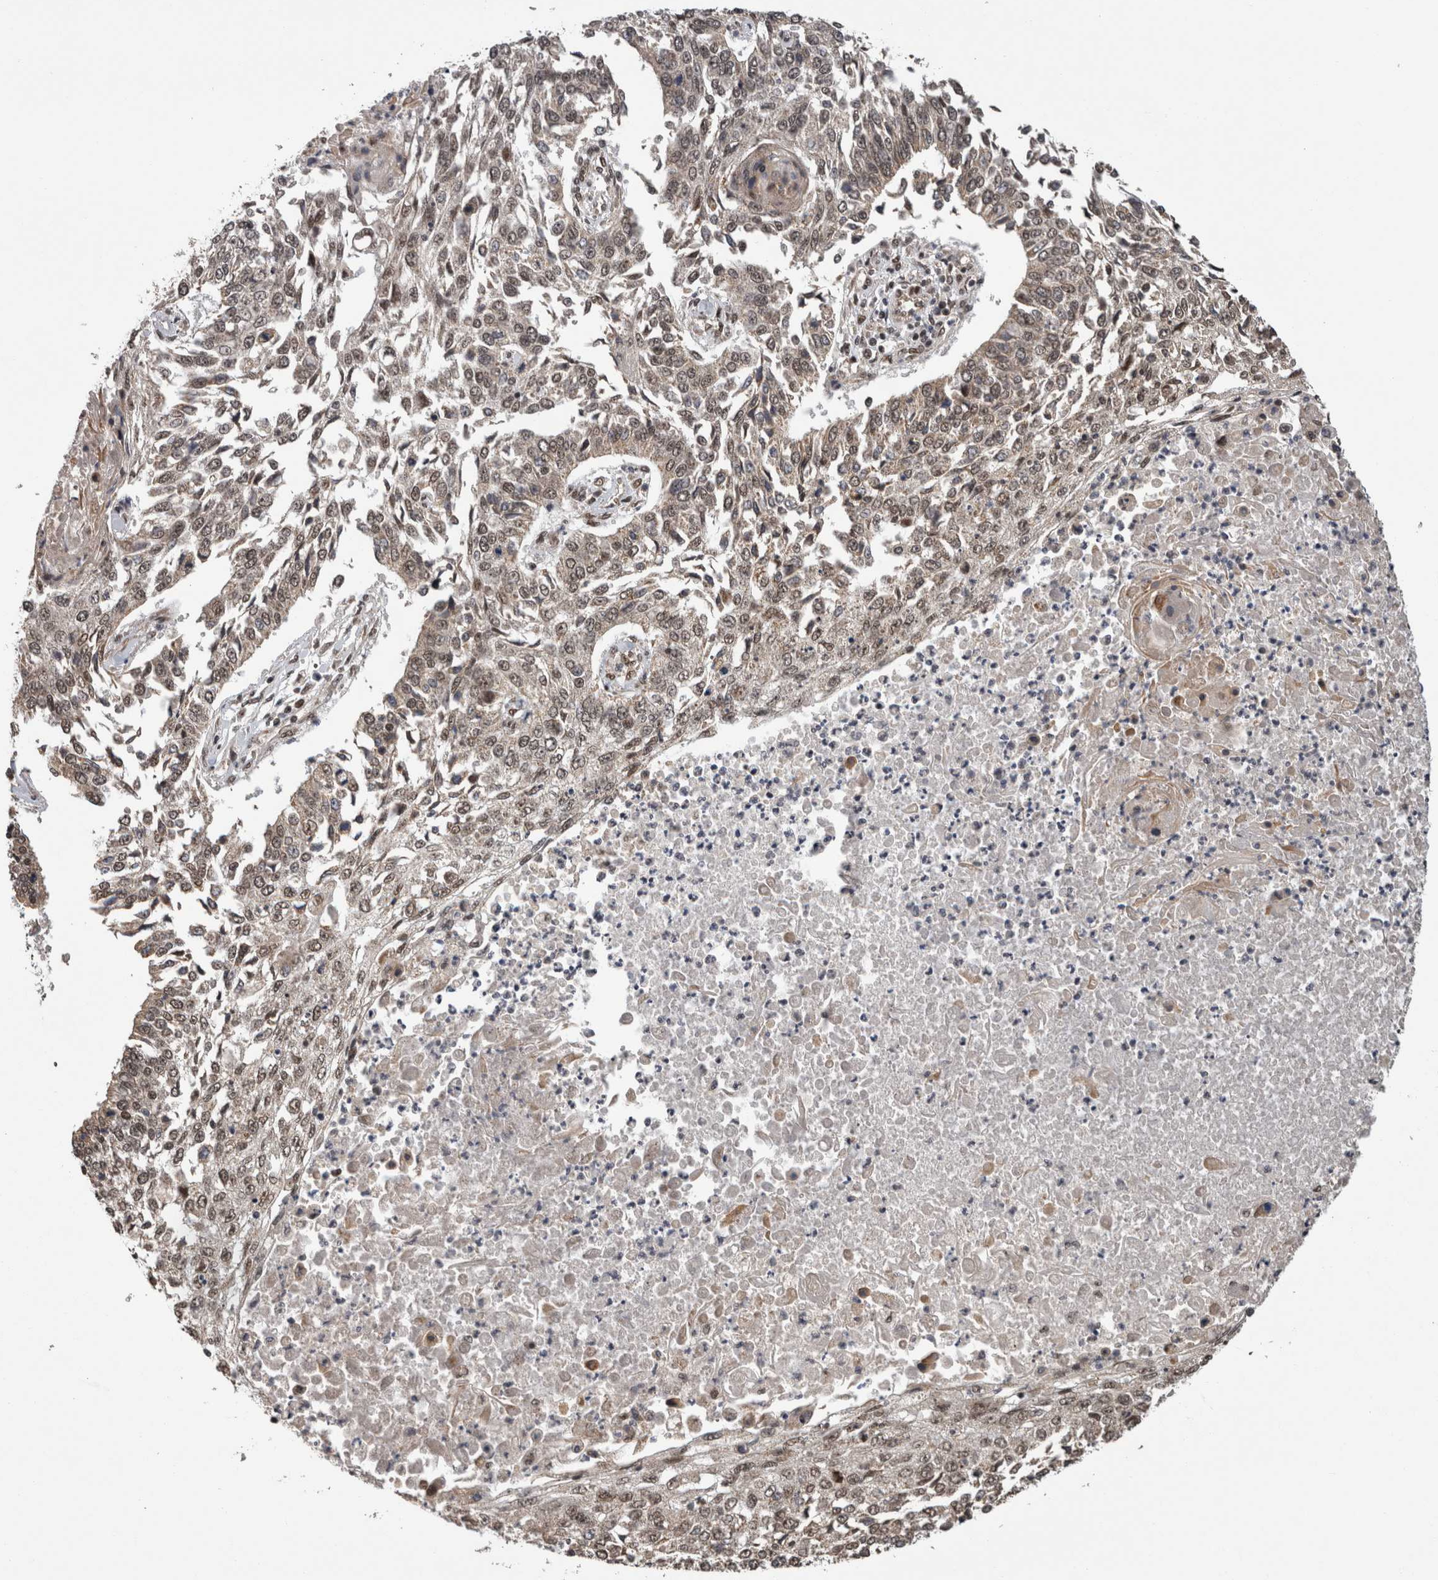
{"staining": {"intensity": "weak", "quantity": ">75%", "location": "nuclear"}, "tissue": "lung cancer", "cell_type": "Tumor cells", "image_type": "cancer", "snomed": [{"axis": "morphology", "description": "Normal tissue, NOS"}, {"axis": "morphology", "description": "Squamous cell carcinoma, NOS"}, {"axis": "topography", "description": "Cartilage tissue"}, {"axis": "topography", "description": "Bronchus"}, {"axis": "topography", "description": "Lung"}, {"axis": "topography", "description": "Peripheral nerve tissue"}], "caption": "This is an image of immunohistochemistry staining of squamous cell carcinoma (lung), which shows weak positivity in the nuclear of tumor cells.", "gene": "CPSF2", "patient": {"sex": "female", "age": 49}}